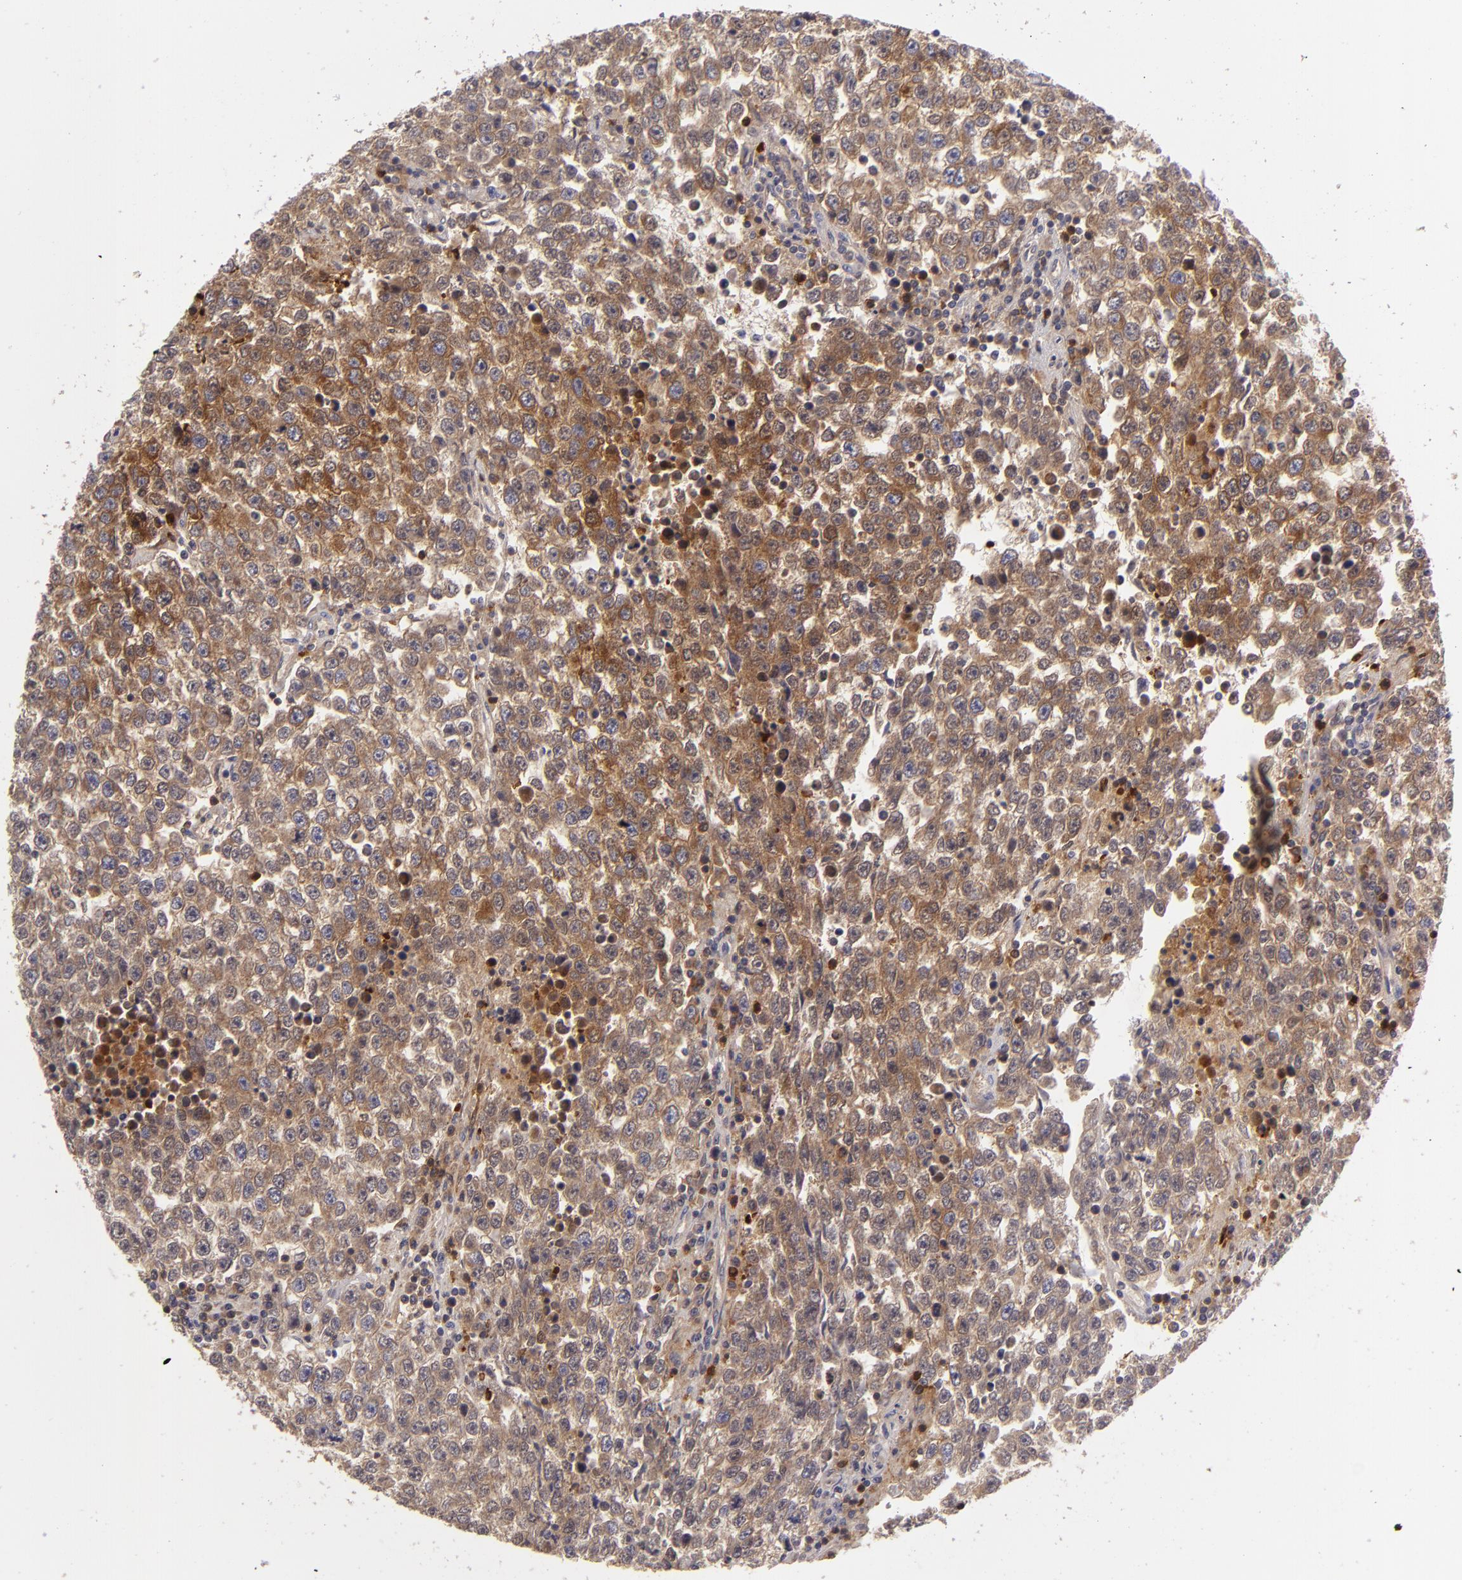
{"staining": {"intensity": "strong", "quantity": ">75%", "location": "cytoplasmic/membranous"}, "tissue": "testis cancer", "cell_type": "Tumor cells", "image_type": "cancer", "snomed": [{"axis": "morphology", "description": "Seminoma, NOS"}, {"axis": "topography", "description": "Testis"}], "caption": "About >75% of tumor cells in human testis cancer (seminoma) display strong cytoplasmic/membranous protein expression as visualized by brown immunohistochemical staining.", "gene": "MMP10", "patient": {"sex": "male", "age": 36}}